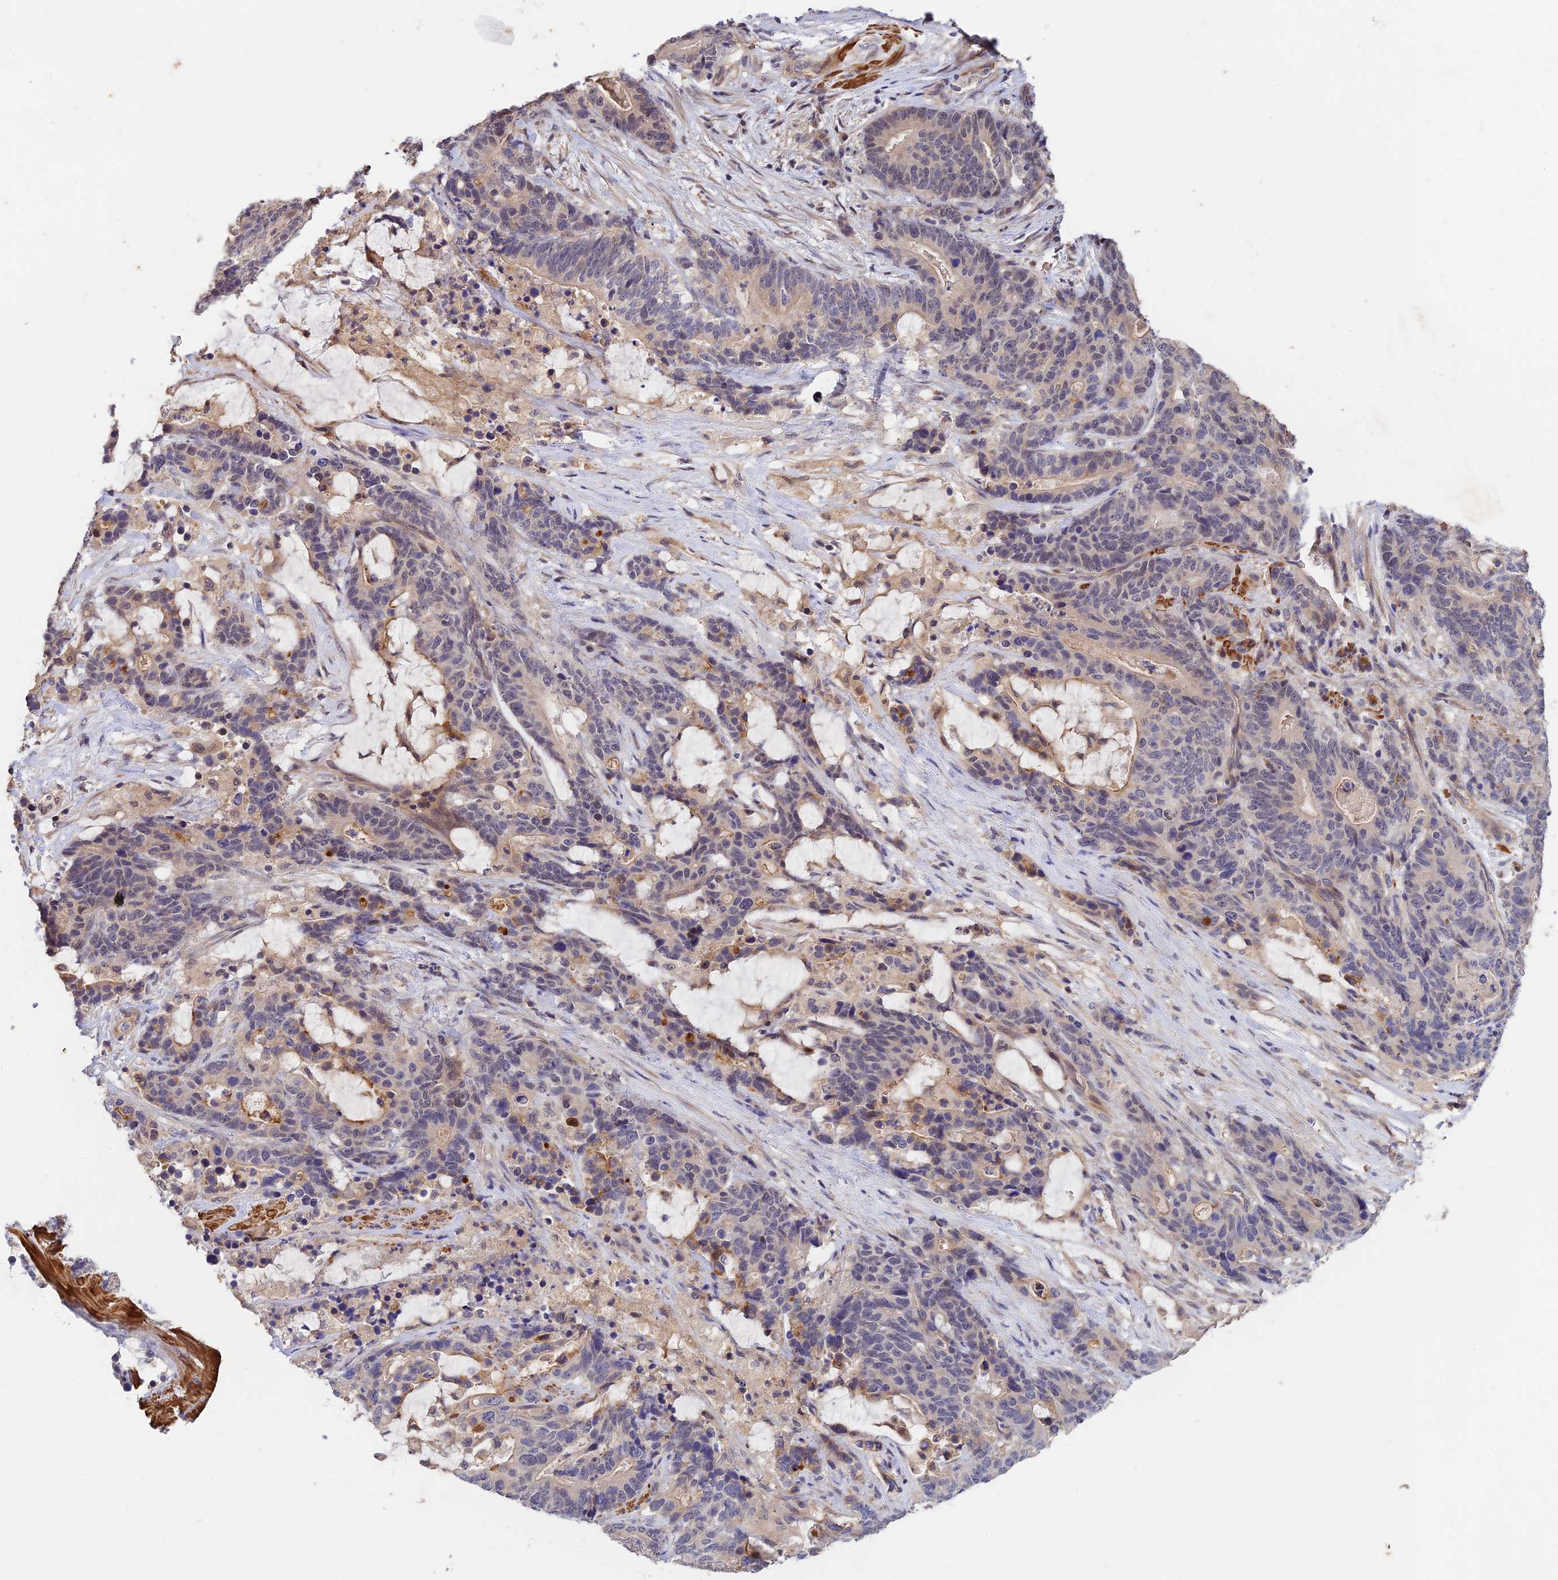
{"staining": {"intensity": "negative", "quantity": "none", "location": "none"}, "tissue": "stomach cancer", "cell_type": "Tumor cells", "image_type": "cancer", "snomed": [{"axis": "morphology", "description": "Adenocarcinoma, NOS"}, {"axis": "topography", "description": "Stomach"}], "caption": "DAB immunohistochemical staining of human stomach adenocarcinoma displays no significant staining in tumor cells.", "gene": "CWH43", "patient": {"sex": "female", "age": 76}}